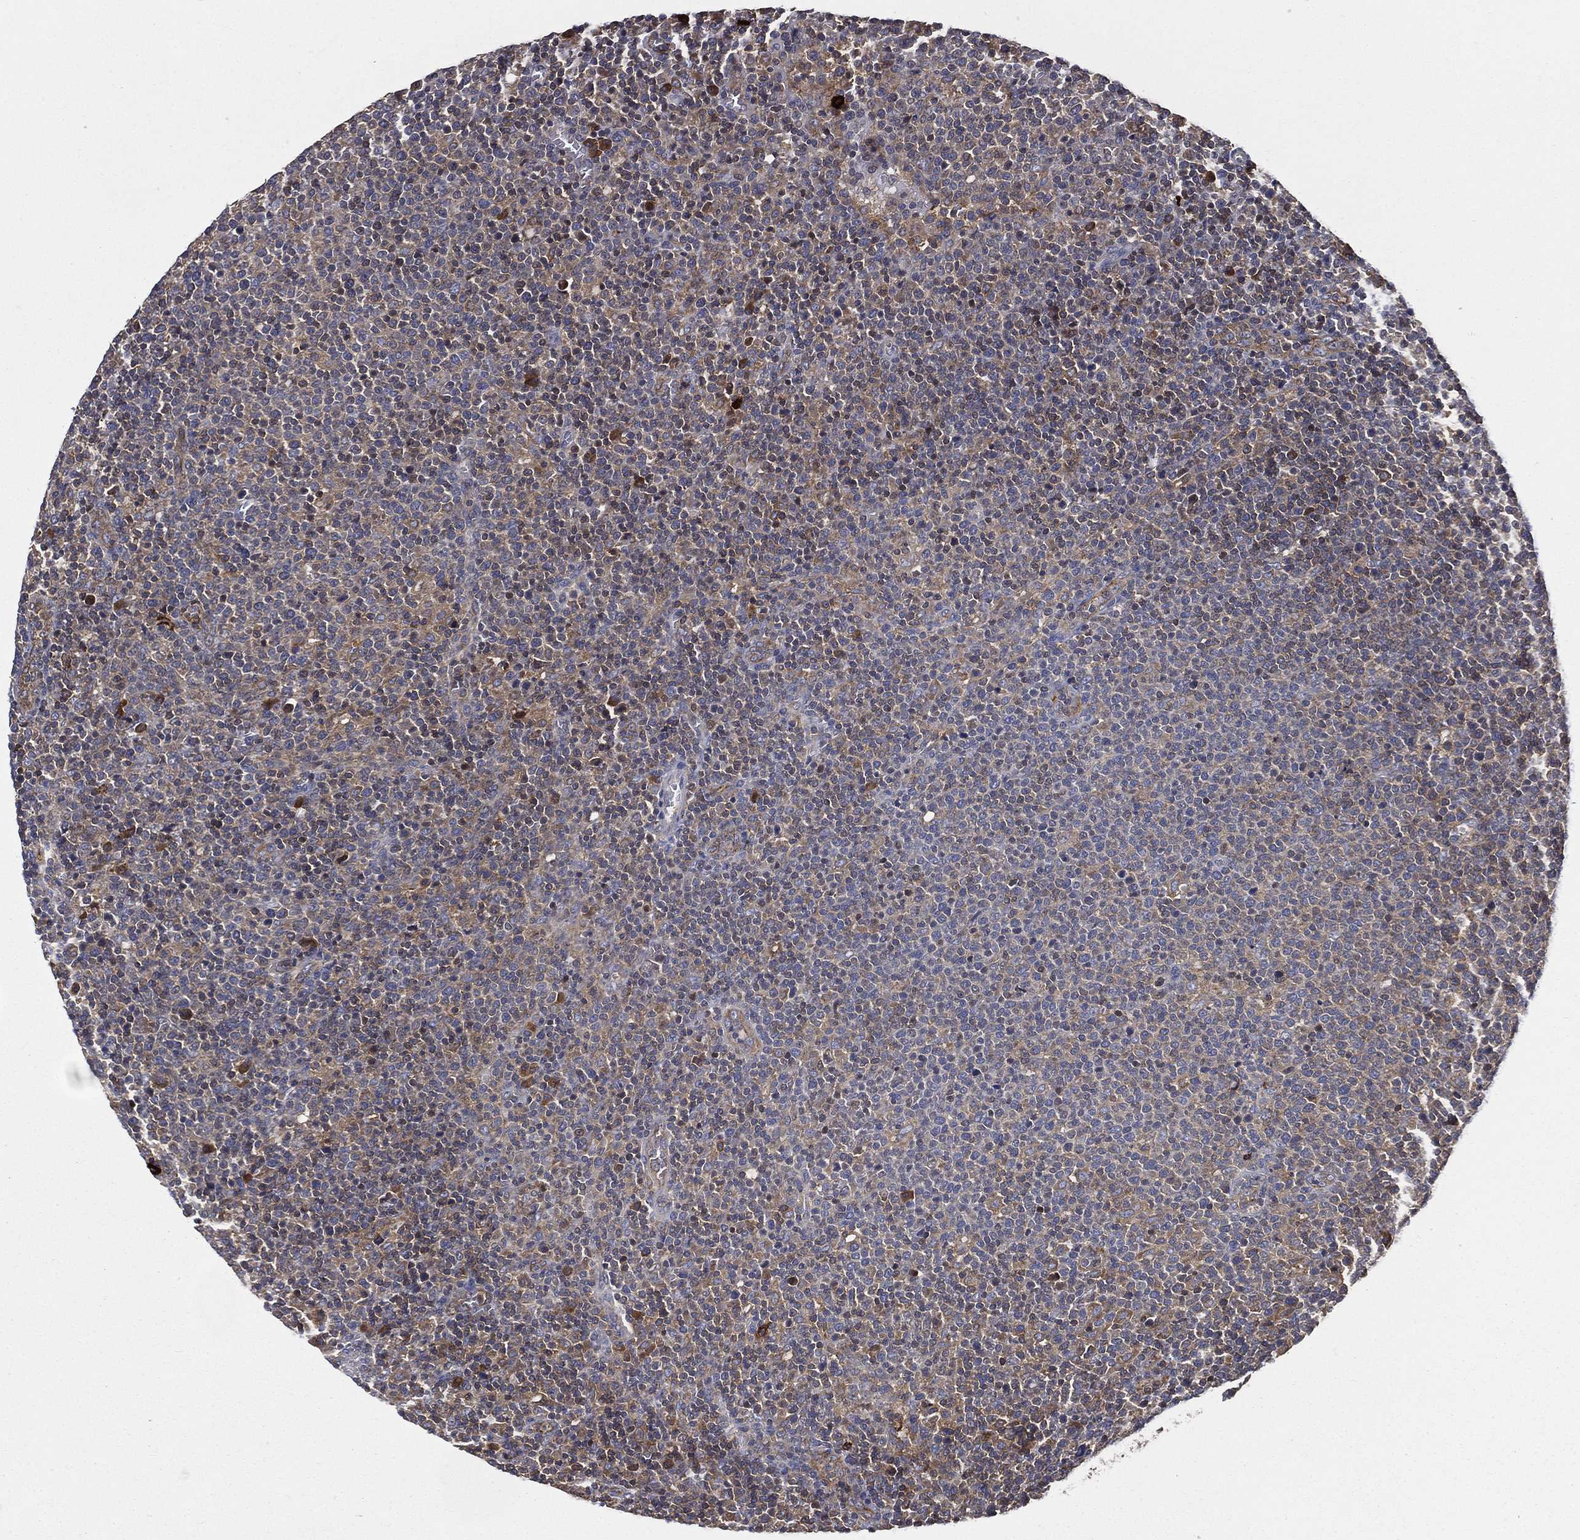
{"staining": {"intensity": "moderate", "quantity": "25%-75%", "location": "cytoplasmic/membranous"}, "tissue": "lymphoma", "cell_type": "Tumor cells", "image_type": "cancer", "snomed": [{"axis": "morphology", "description": "Malignant lymphoma, non-Hodgkin's type, High grade"}, {"axis": "topography", "description": "Lymph node"}], "caption": "Malignant lymphoma, non-Hodgkin's type (high-grade) tissue displays moderate cytoplasmic/membranous staining in approximately 25%-75% of tumor cells, visualized by immunohistochemistry. (IHC, brightfield microscopy, high magnification).", "gene": "SMPD3", "patient": {"sex": "male", "age": 61}}